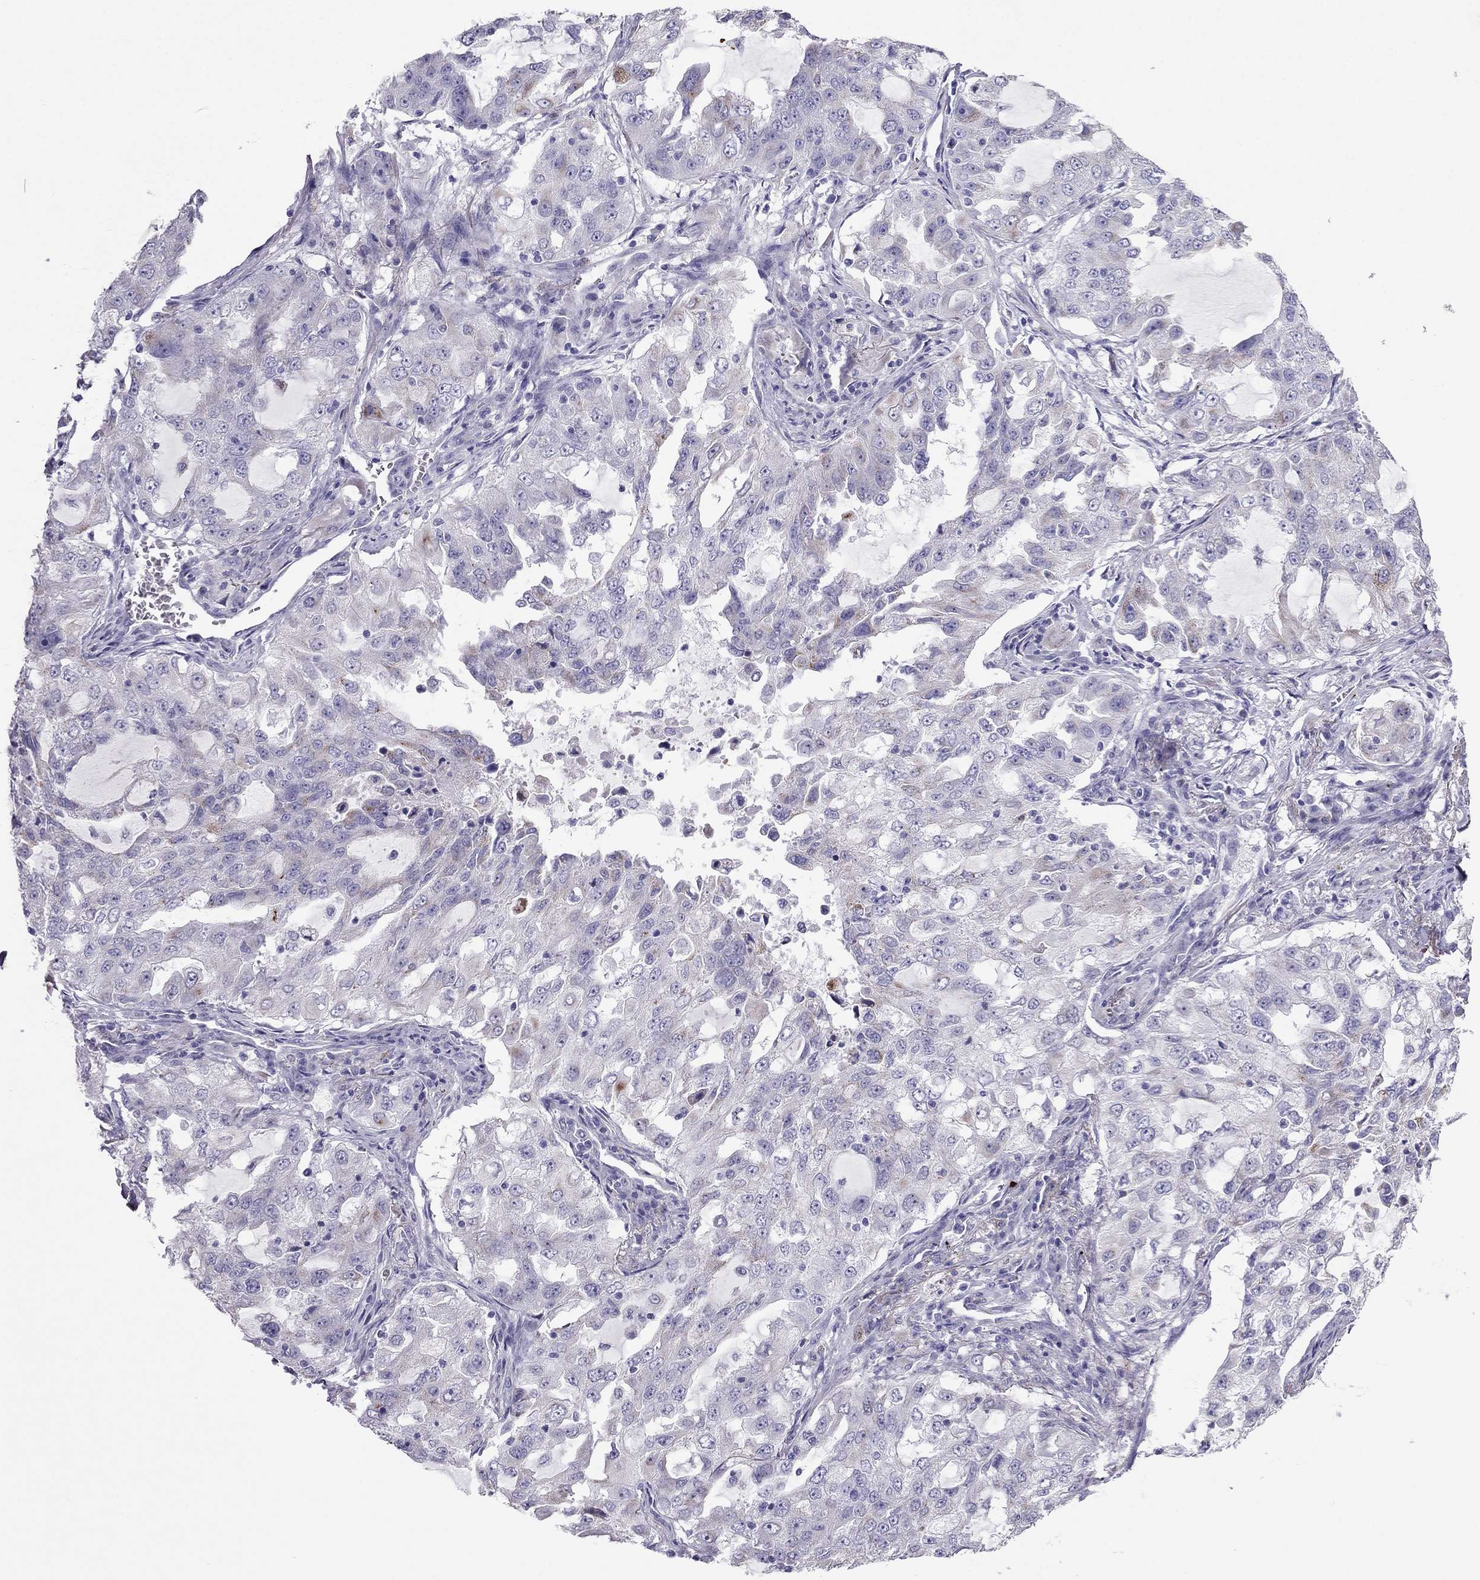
{"staining": {"intensity": "negative", "quantity": "none", "location": "none"}, "tissue": "lung cancer", "cell_type": "Tumor cells", "image_type": "cancer", "snomed": [{"axis": "morphology", "description": "Adenocarcinoma, NOS"}, {"axis": "topography", "description": "Lung"}], "caption": "Immunohistochemical staining of lung cancer (adenocarcinoma) shows no significant positivity in tumor cells. Brightfield microscopy of immunohistochemistry (IHC) stained with DAB (brown) and hematoxylin (blue), captured at high magnification.", "gene": "MAEL", "patient": {"sex": "female", "age": 61}}